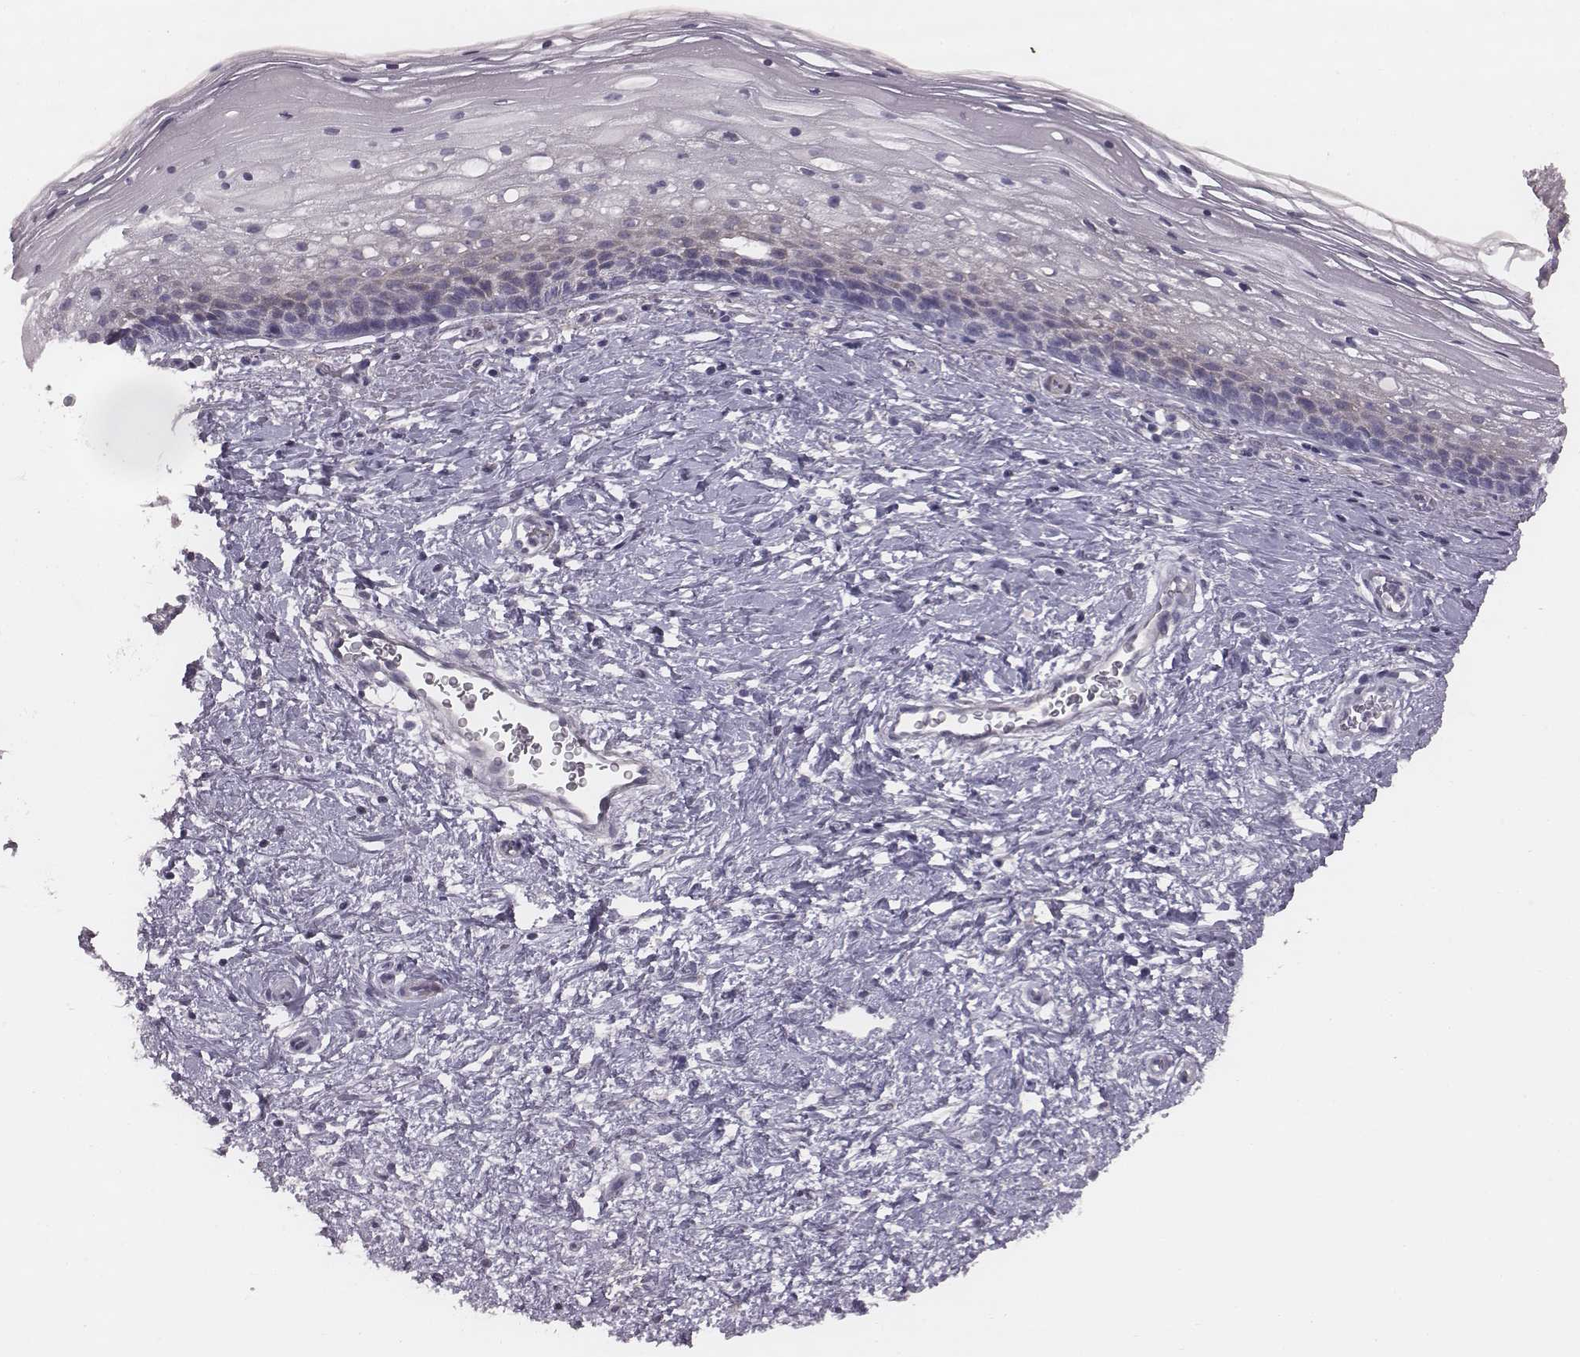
{"staining": {"intensity": "negative", "quantity": "none", "location": "none"}, "tissue": "cervix", "cell_type": "Glandular cells", "image_type": "normal", "snomed": [{"axis": "morphology", "description": "Normal tissue, NOS"}, {"axis": "topography", "description": "Cervix"}], "caption": "High magnification brightfield microscopy of unremarkable cervix stained with DAB (brown) and counterstained with hematoxylin (blue): glandular cells show no significant staining. Brightfield microscopy of immunohistochemistry (IHC) stained with DAB (brown) and hematoxylin (blue), captured at high magnification.", "gene": "ENSG00000284762", "patient": {"sex": "female", "age": 34}}